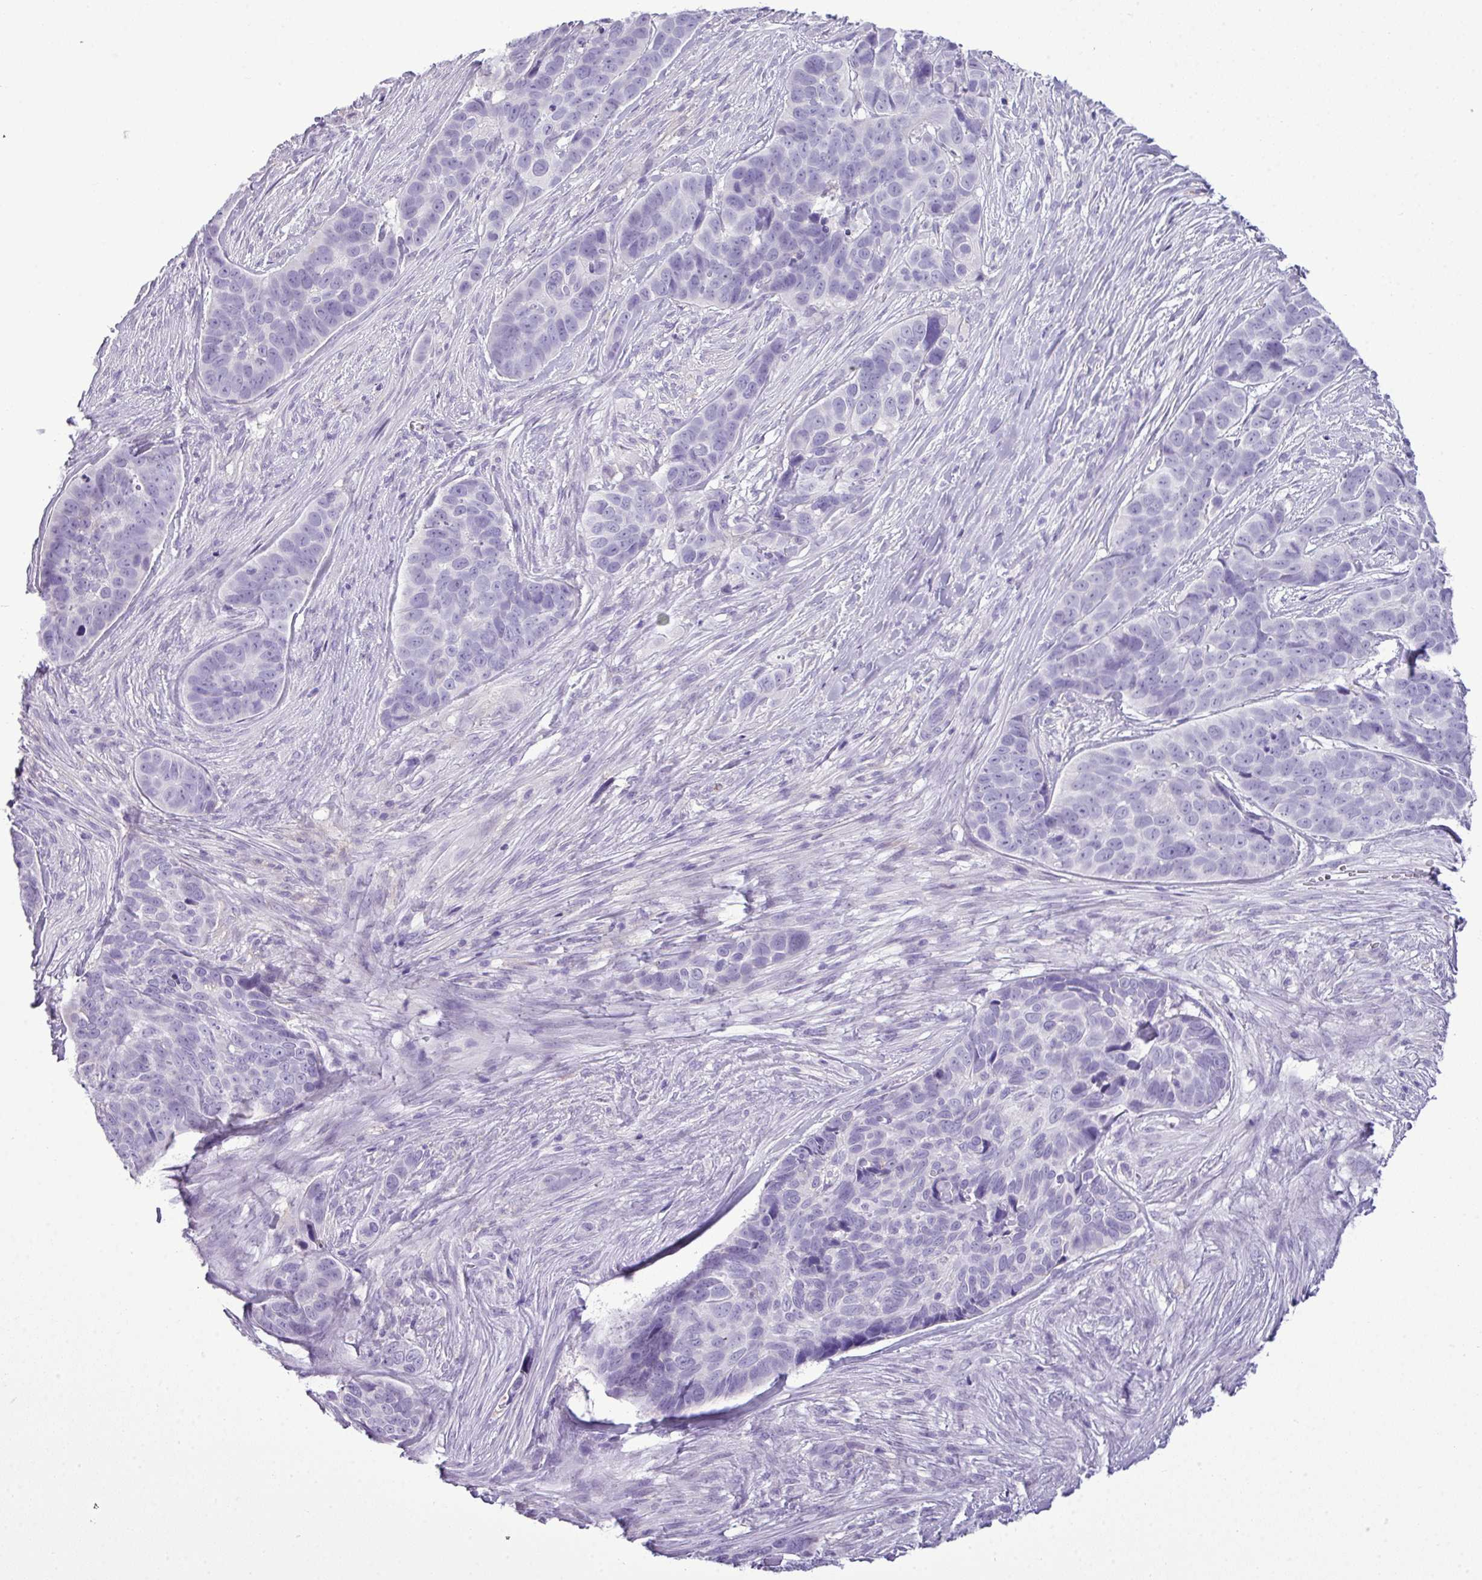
{"staining": {"intensity": "negative", "quantity": "none", "location": "none"}, "tissue": "skin cancer", "cell_type": "Tumor cells", "image_type": "cancer", "snomed": [{"axis": "morphology", "description": "Basal cell carcinoma"}, {"axis": "topography", "description": "Skin"}], "caption": "Immunohistochemistry (IHC) of basal cell carcinoma (skin) reveals no expression in tumor cells. (Stains: DAB (3,3'-diaminobenzidine) immunohistochemistry with hematoxylin counter stain, Microscopy: brightfield microscopy at high magnification).", "gene": "RBMXL2", "patient": {"sex": "female", "age": 82}}